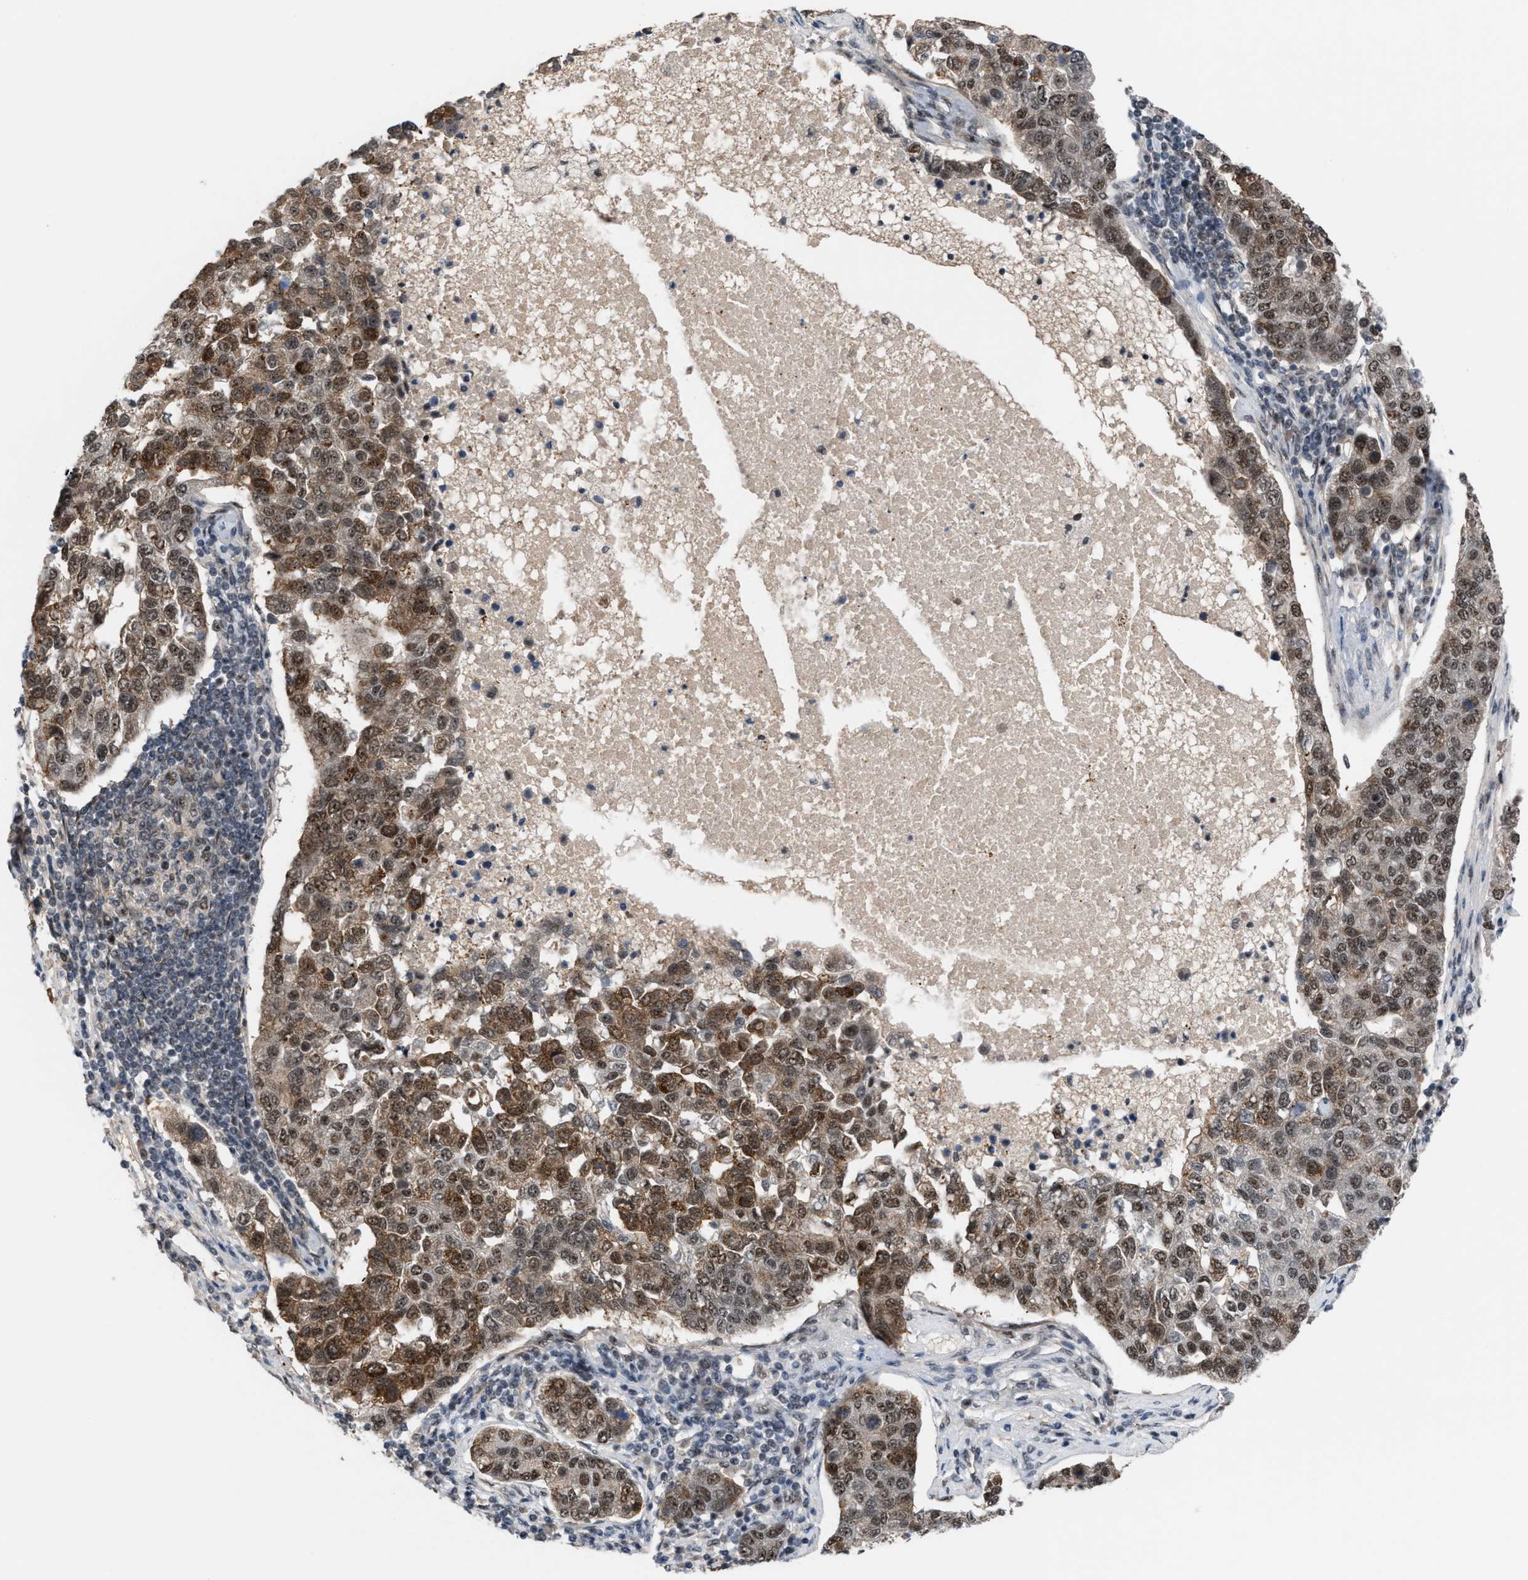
{"staining": {"intensity": "strong", "quantity": "25%-75%", "location": "cytoplasmic/membranous,nuclear"}, "tissue": "pancreatic cancer", "cell_type": "Tumor cells", "image_type": "cancer", "snomed": [{"axis": "morphology", "description": "Adenocarcinoma, NOS"}, {"axis": "topography", "description": "Pancreas"}], "caption": "Immunohistochemical staining of adenocarcinoma (pancreatic) exhibits high levels of strong cytoplasmic/membranous and nuclear staining in approximately 25%-75% of tumor cells. The protein is stained brown, and the nuclei are stained in blue (DAB IHC with brightfield microscopy, high magnification).", "gene": "PRPF4", "patient": {"sex": "female", "age": 61}}